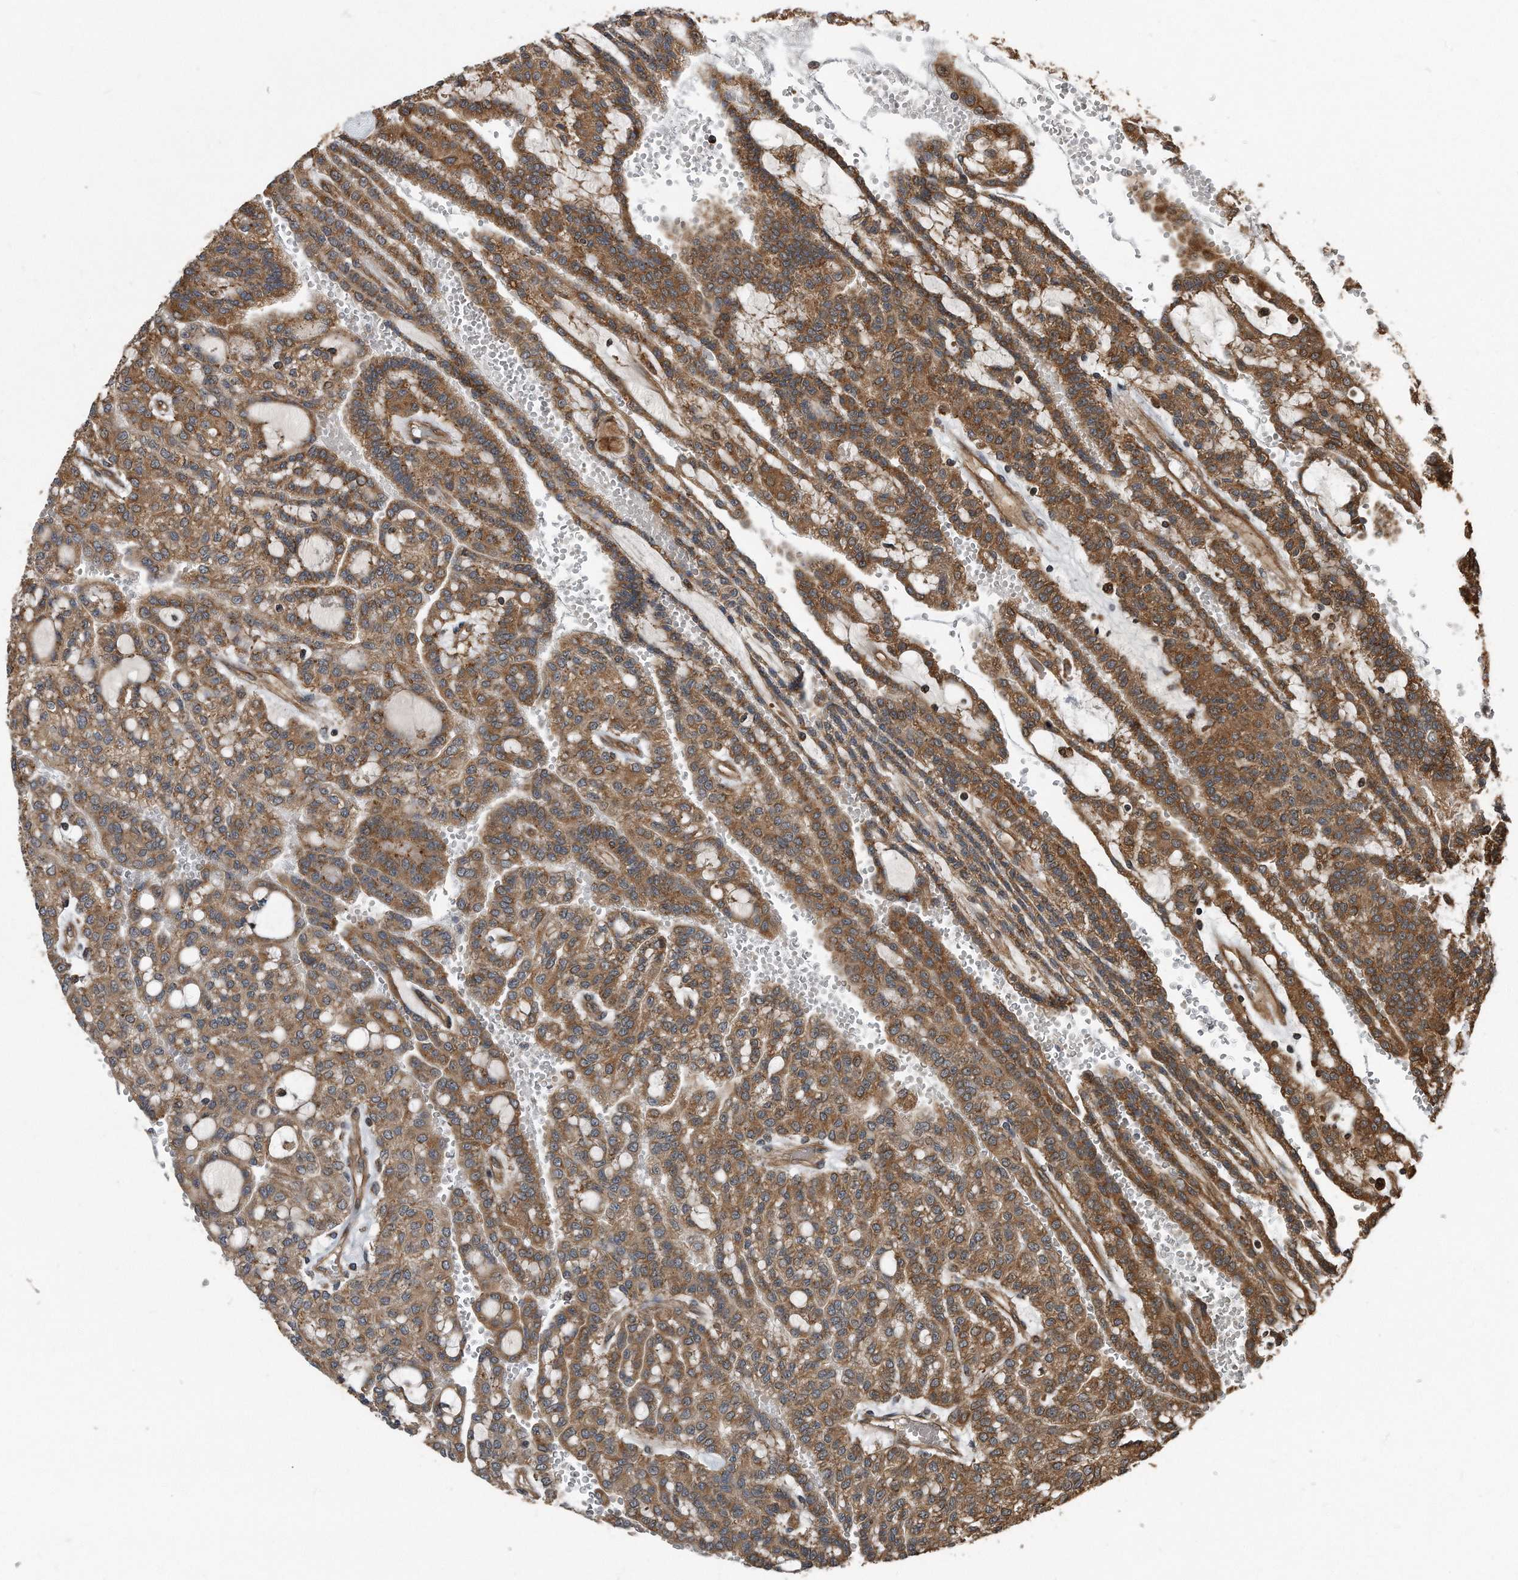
{"staining": {"intensity": "moderate", "quantity": ">75%", "location": "cytoplasmic/membranous"}, "tissue": "renal cancer", "cell_type": "Tumor cells", "image_type": "cancer", "snomed": [{"axis": "morphology", "description": "Adenocarcinoma, NOS"}, {"axis": "topography", "description": "Kidney"}], "caption": "IHC image of human adenocarcinoma (renal) stained for a protein (brown), which reveals medium levels of moderate cytoplasmic/membranous positivity in approximately >75% of tumor cells.", "gene": "FAM136A", "patient": {"sex": "male", "age": 63}}